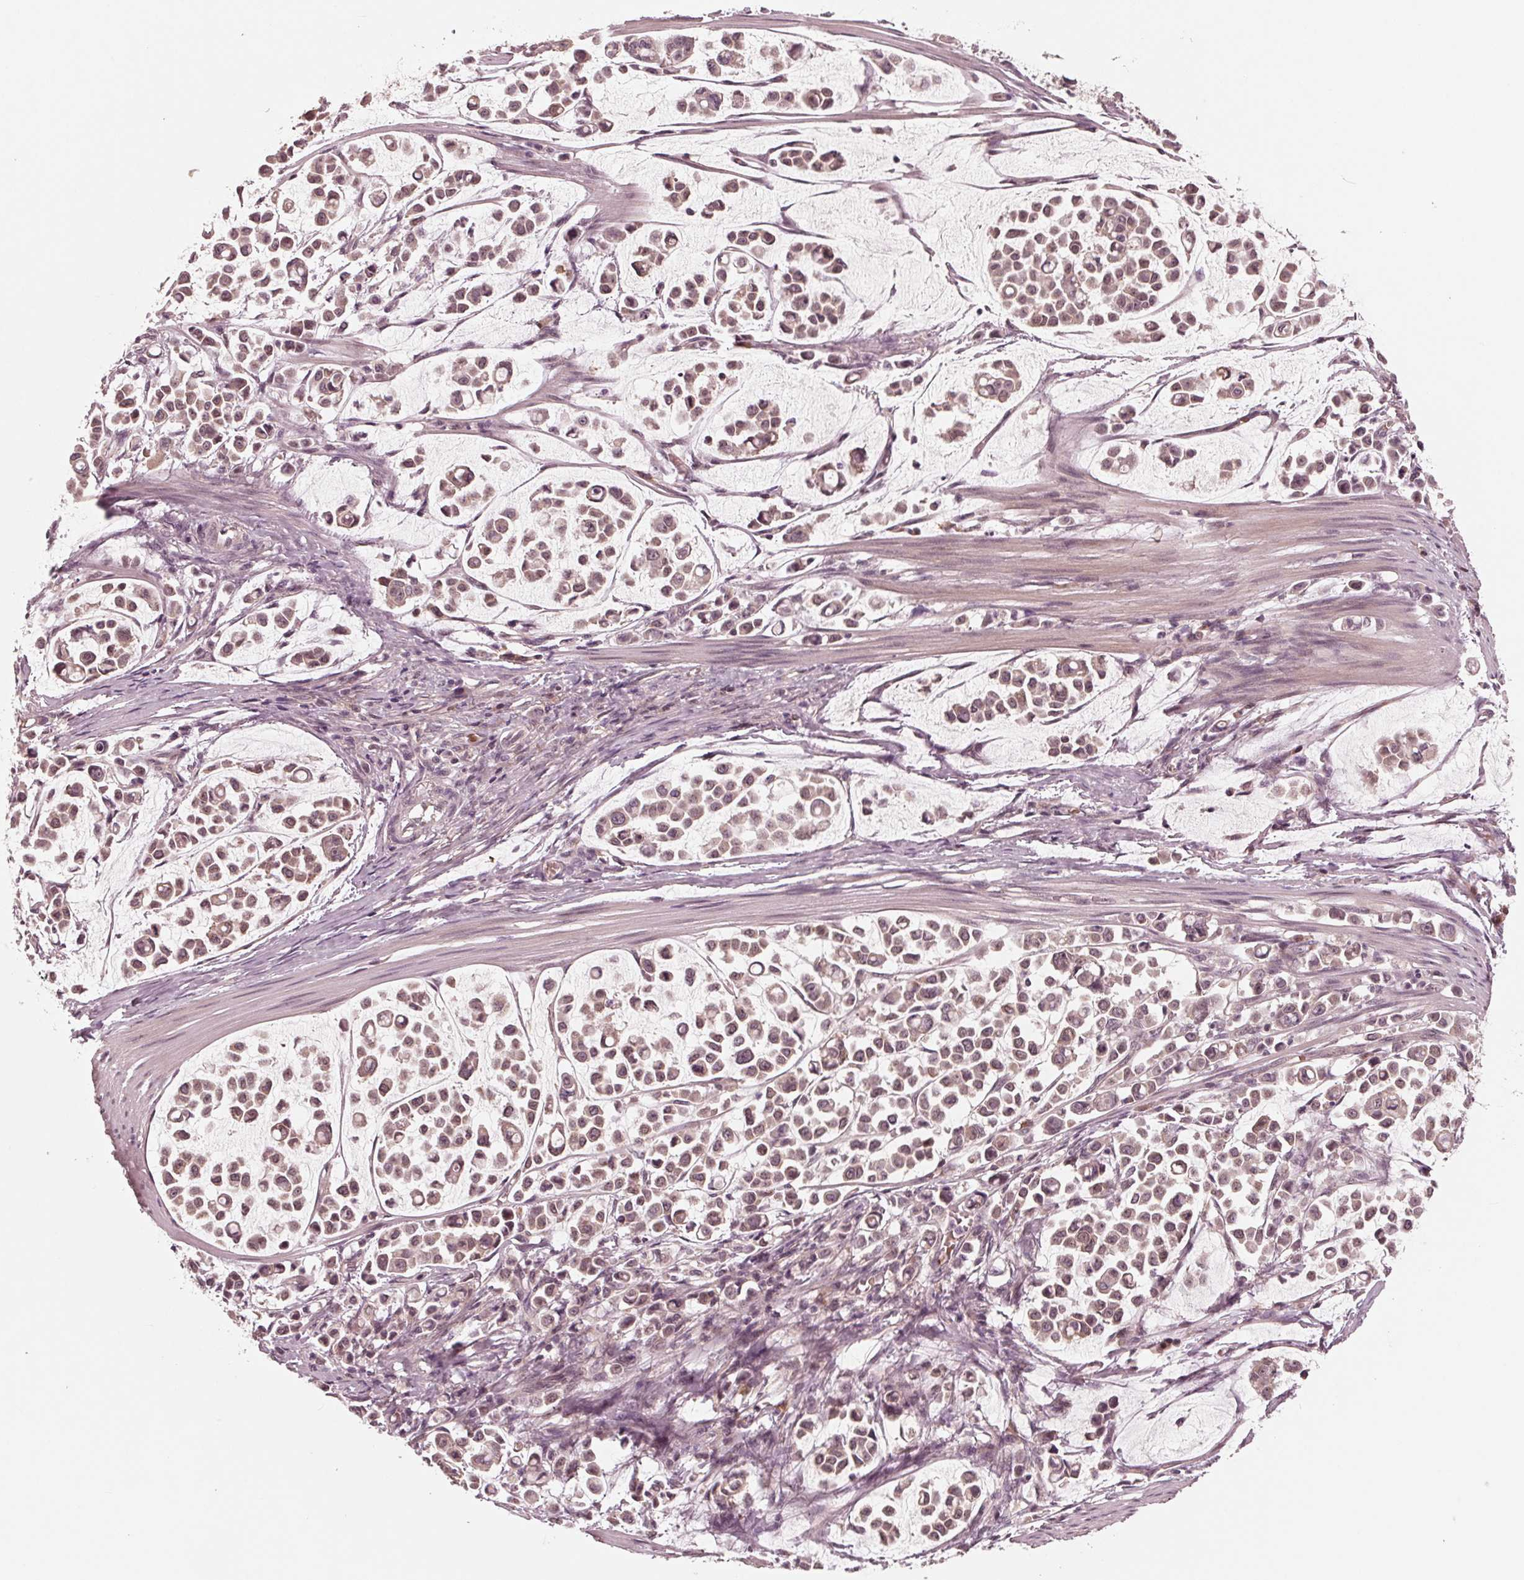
{"staining": {"intensity": "weak", "quantity": ">75%", "location": "cytoplasmic/membranous"}, "tissue": "stomach cancer", "cell_type": "Tumor cells", "image_type": "cancer", "snomed": [{"axis": "morphology", "description": "Adenocarcinoma, NOS"}, {"axis": "topography", "description": "Stomach"}], "caption": "Stomach cancer stained with a brown dye exhibits weak cytoplasmic/membranous positive staining in about >75% of tumor cells.", "gene": "UBALD1", "patient": {"sex": "male", "age": 82}}